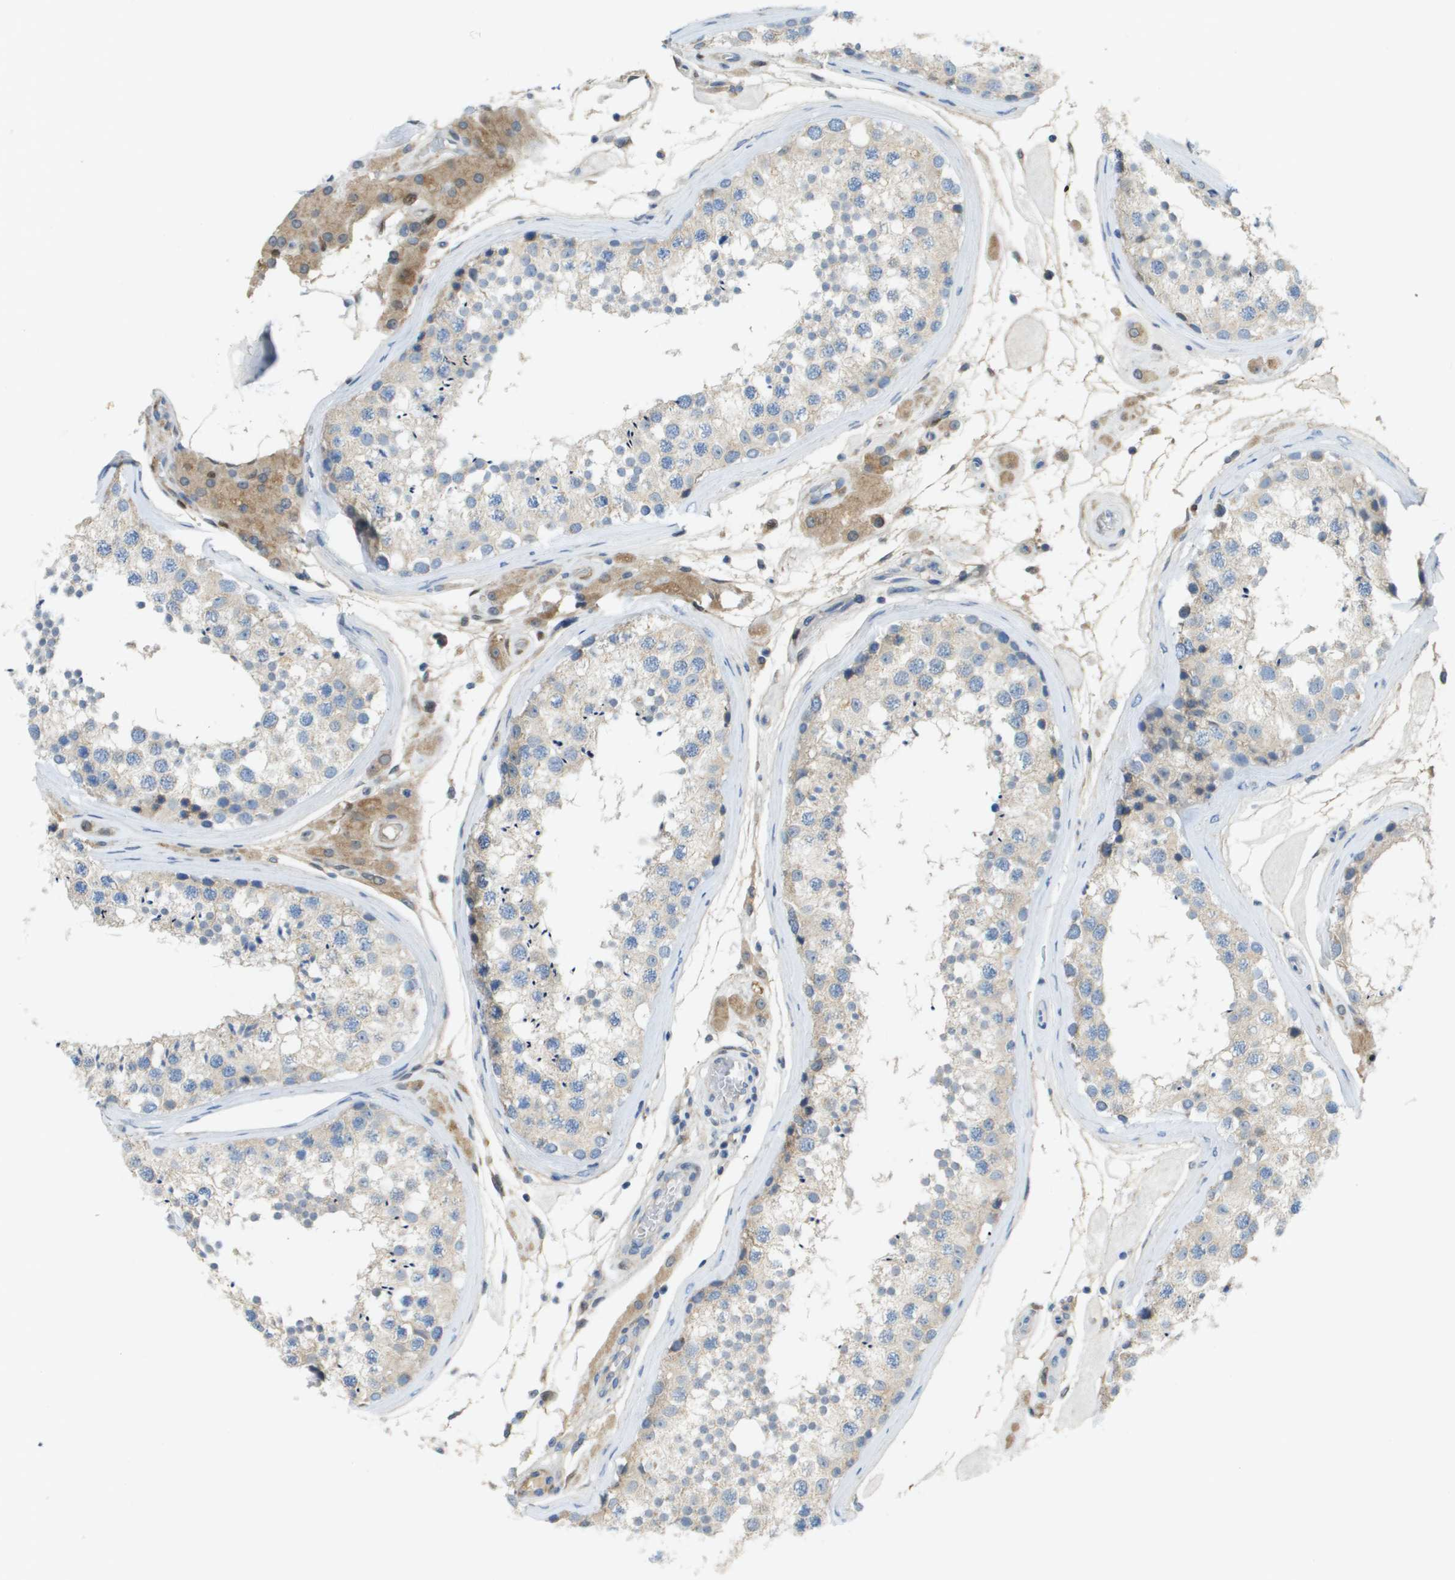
{"staining": {"intensity": "weak", "quantity": "<25%", "location": "cytoplasmic/membranous"}, "tissue": "testis", "cell_type": "Cells in seminiferous ducts", "image_type": "normal", "snomed": [{"axis": "morphology", "description": "Normal tissue, NOS"}, {"axis": "topography", "description": "Testis"}], "caption": "The histopathology image exhibits no staining of cells in seminiferous ducts in benign testis. Nuclei are stained in blue.", "gene": "CYGB", "patient": {"sex": "male", "age": 46}}